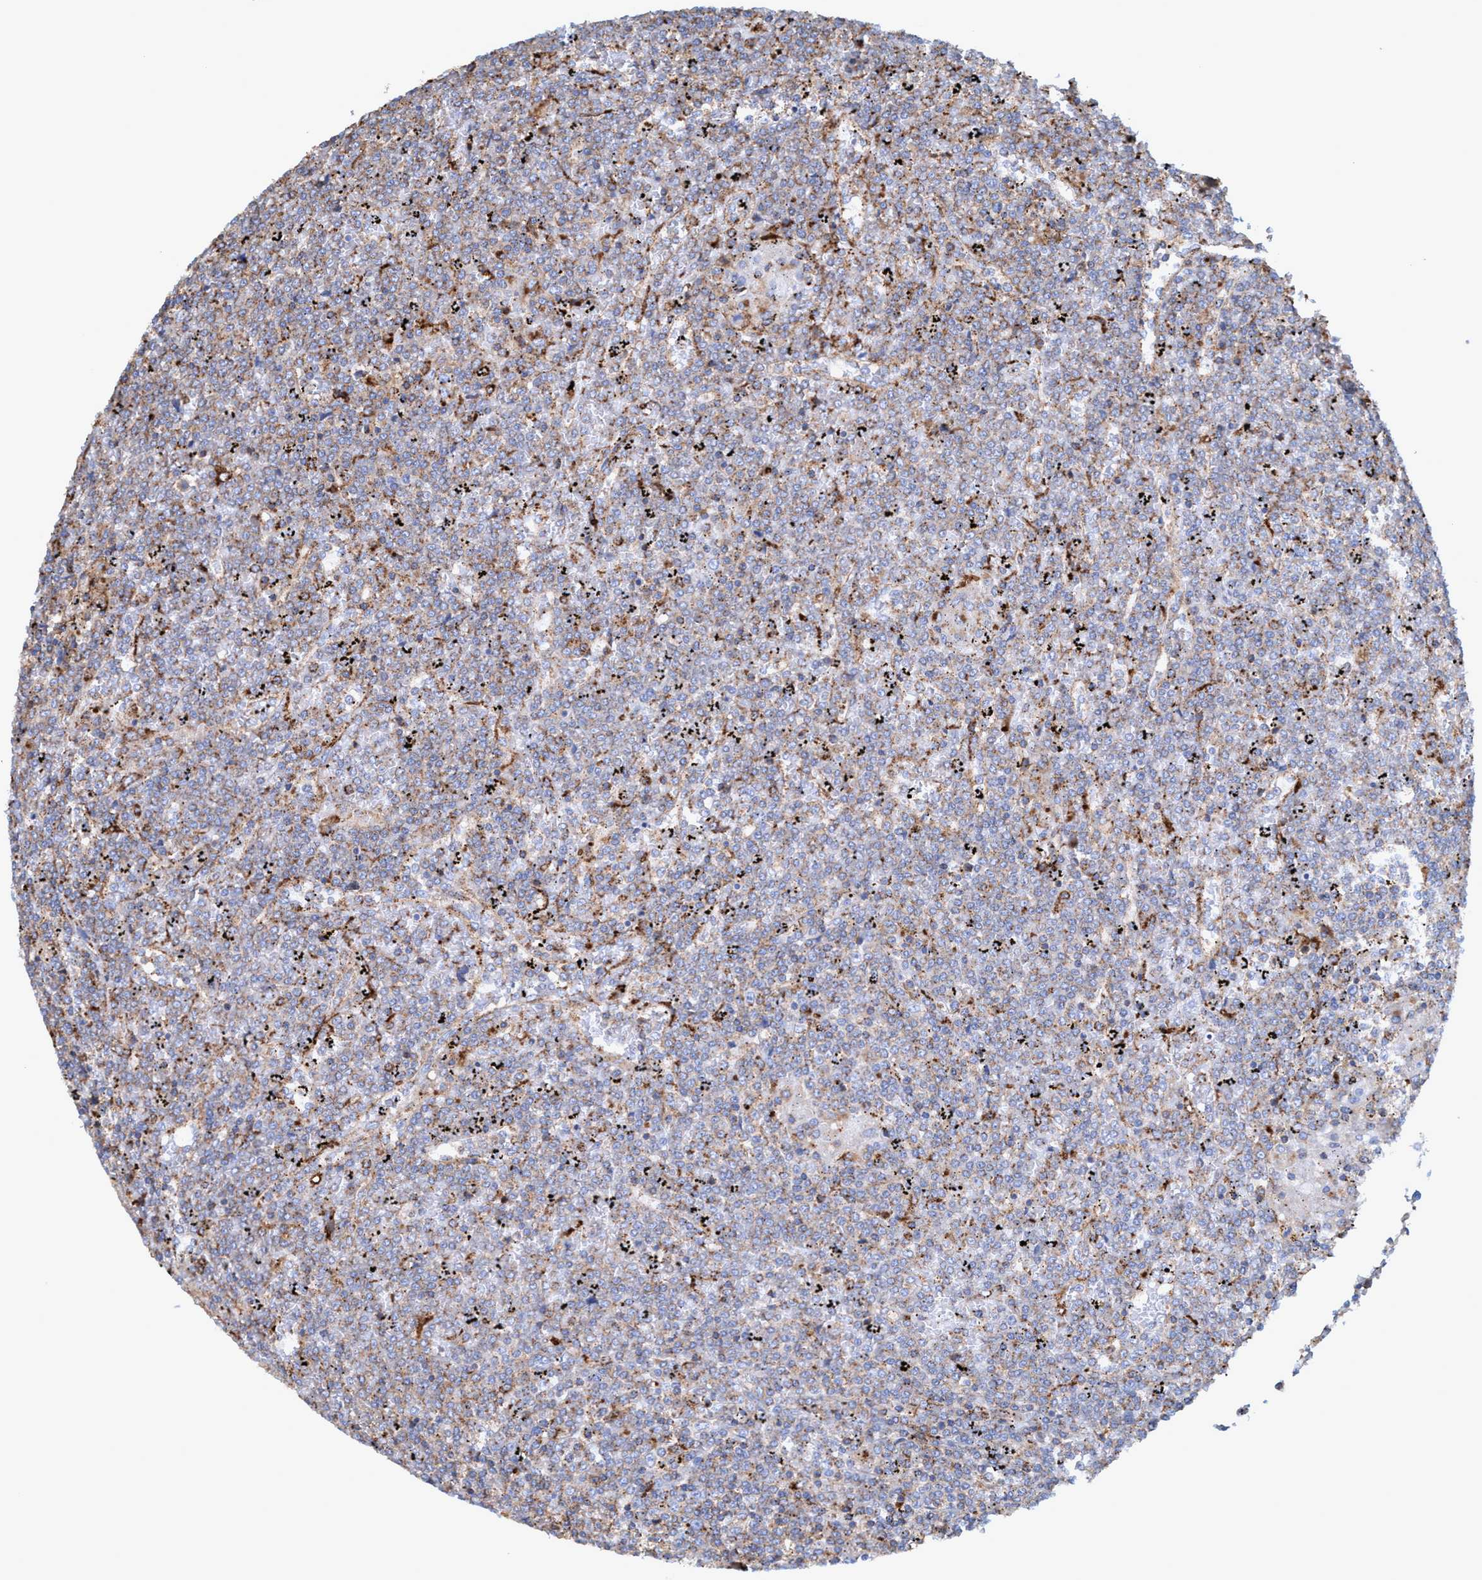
{"staining": {"intensity": "weak", "quantity": "25%-75%", "location": "cytoplasmic/membranous"}, "tissue": "lymphoma", "cell_type": "Tumor cells", "image_type": "cancer", "snomed": [{"axis": "morphology", "description": "Malignant lymphoma, non-Hodgkin's type, Low grade"}, {"axis": "topography", "description": "Spleen"}], "caption": "This micrograph demonstrates IHC staining of human lymphoma, with low weak cytoplasmic/membranous staining in approximately 25%-75% of tumor cells.", "gene": "TRIM65", "patient": {"sex": "female", "age": 19}}